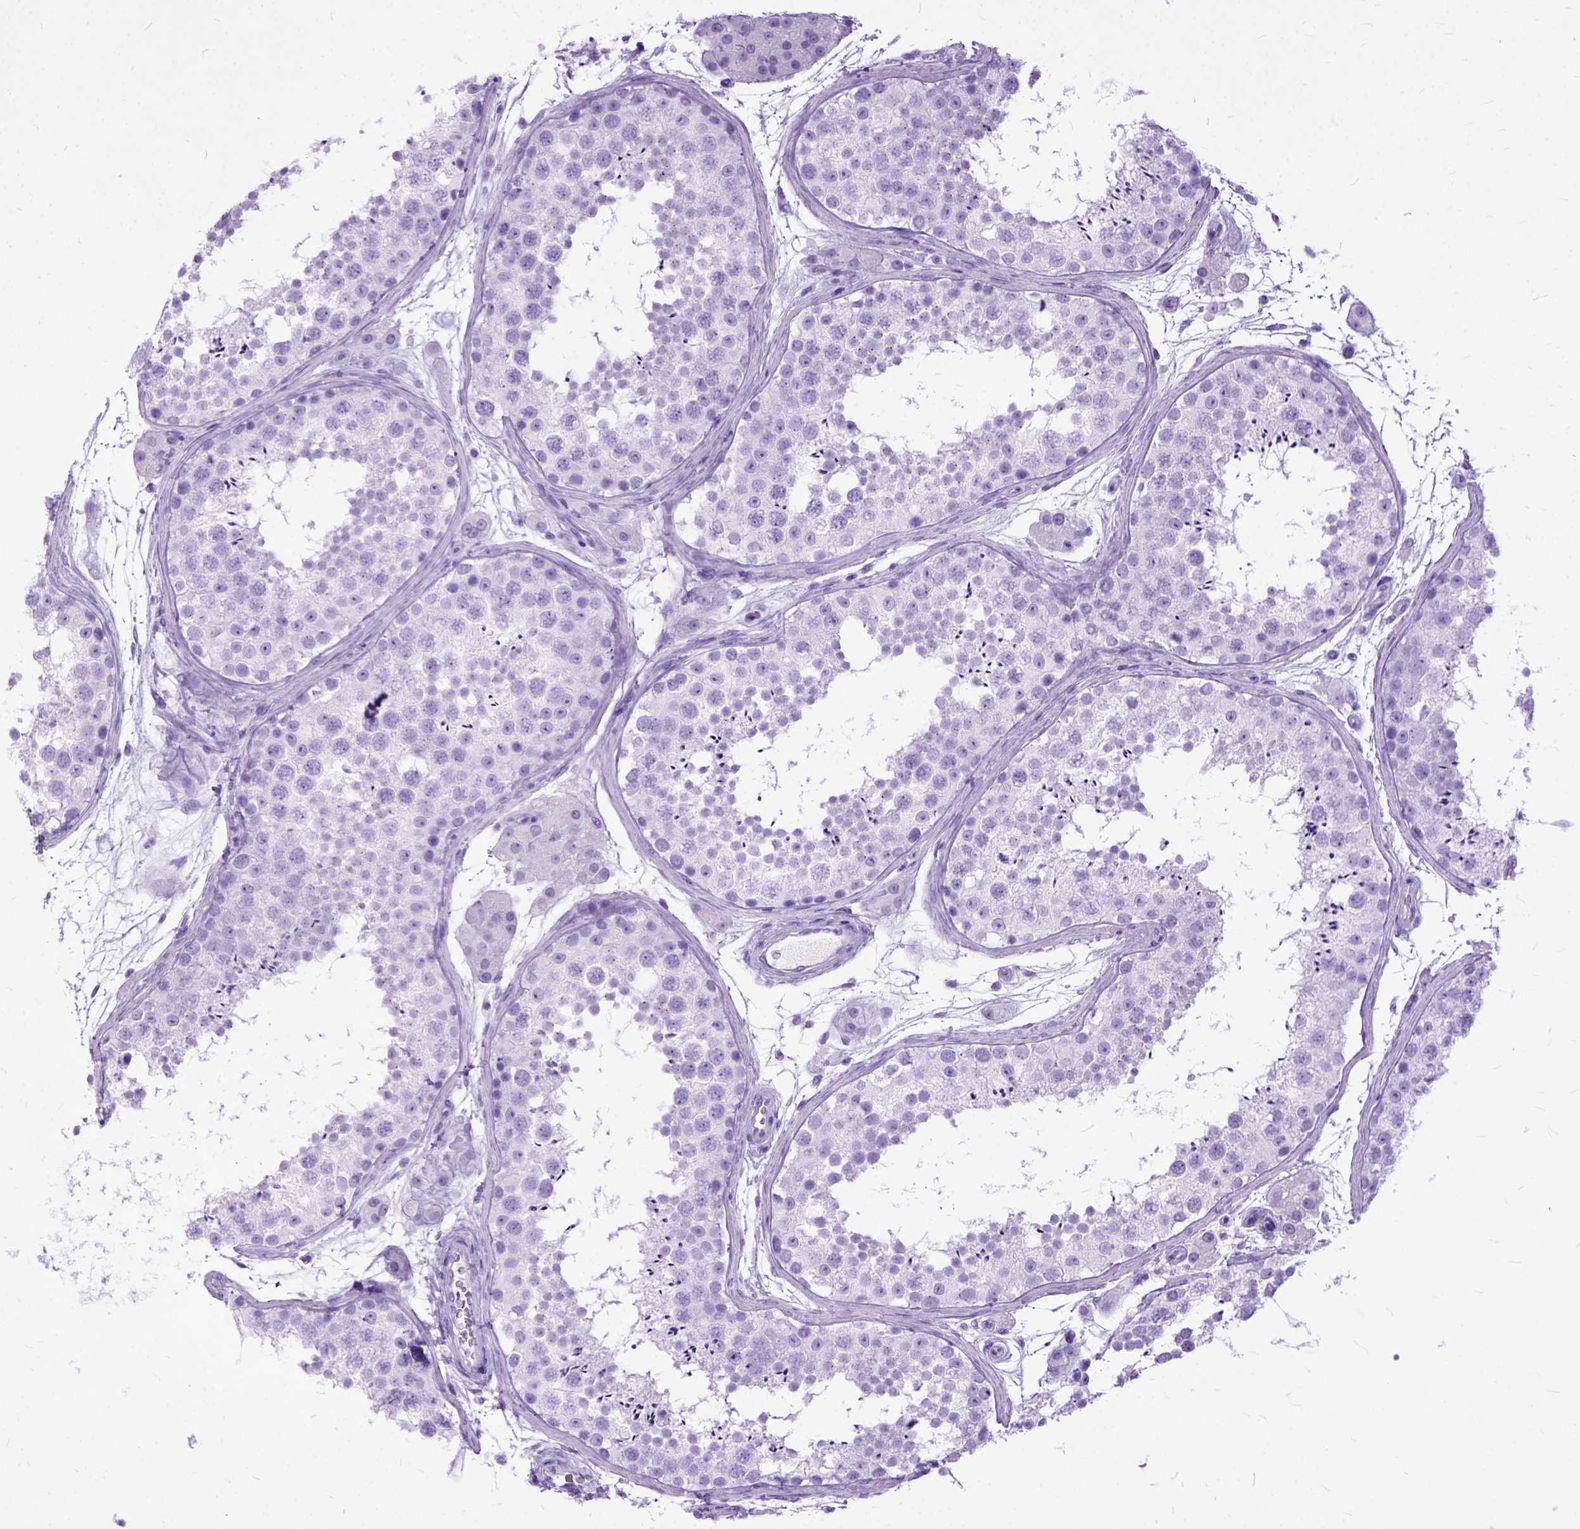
{"staining": {"intensity": "negative", "quantity": "none", "location": "none"}, "tissue": "testis", "cell_type": "Cells in seminiferous ducts", "image_type": "normal", "snomed": [{"axis": "morphology", "description": "Normal tissue, NOS"}, {"axis": "topography", "description": "Testis"}], "caption": "Immunohistochemistry photomicrograph of normal human testis stained for a protein (brown), which reveals no expression in cells in seminiferous ducts. (IHC, brightfield microscopy, high magnification).", "gene": "GNGT1", "patient": {"sex": "male", "age": 41}}